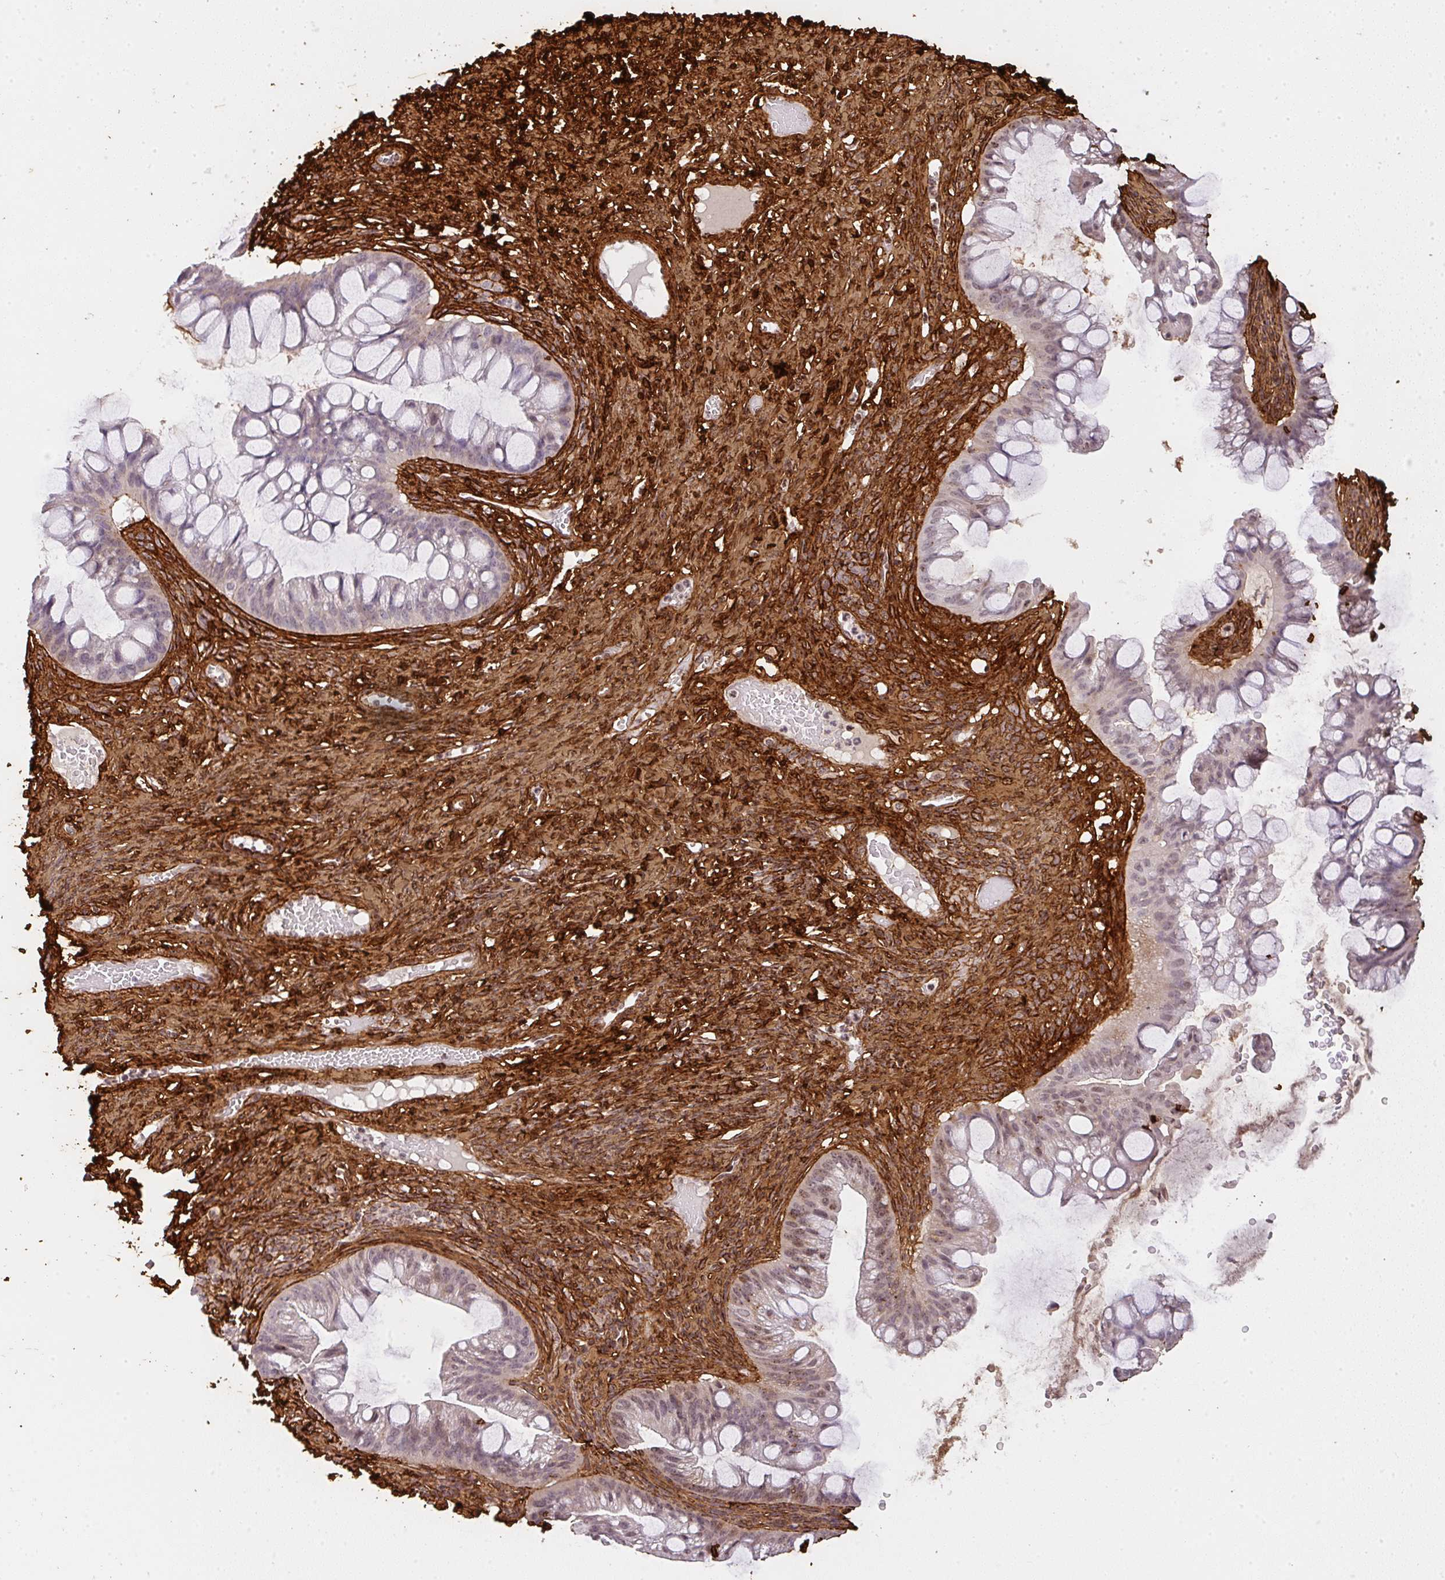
{"staining": {"intensity": "negative", "quantity": "none", "location": "none"}, "tissue": "ovarian cancer", "cell_type": "Tumor cells", "image_type": "cancer", "snomed": [{"axis": "morphology", "description": "Cystadenocarcinoma, mucinous, NOS"}, {"axis": "topography", "description": "Ovary"}], "caption": "There is no significant positivity in tumor cells of ovarian mucinous cystadenocarcinoma.", "gene": "COL3A1", "patient": {"sex": "female", "age": 73}}